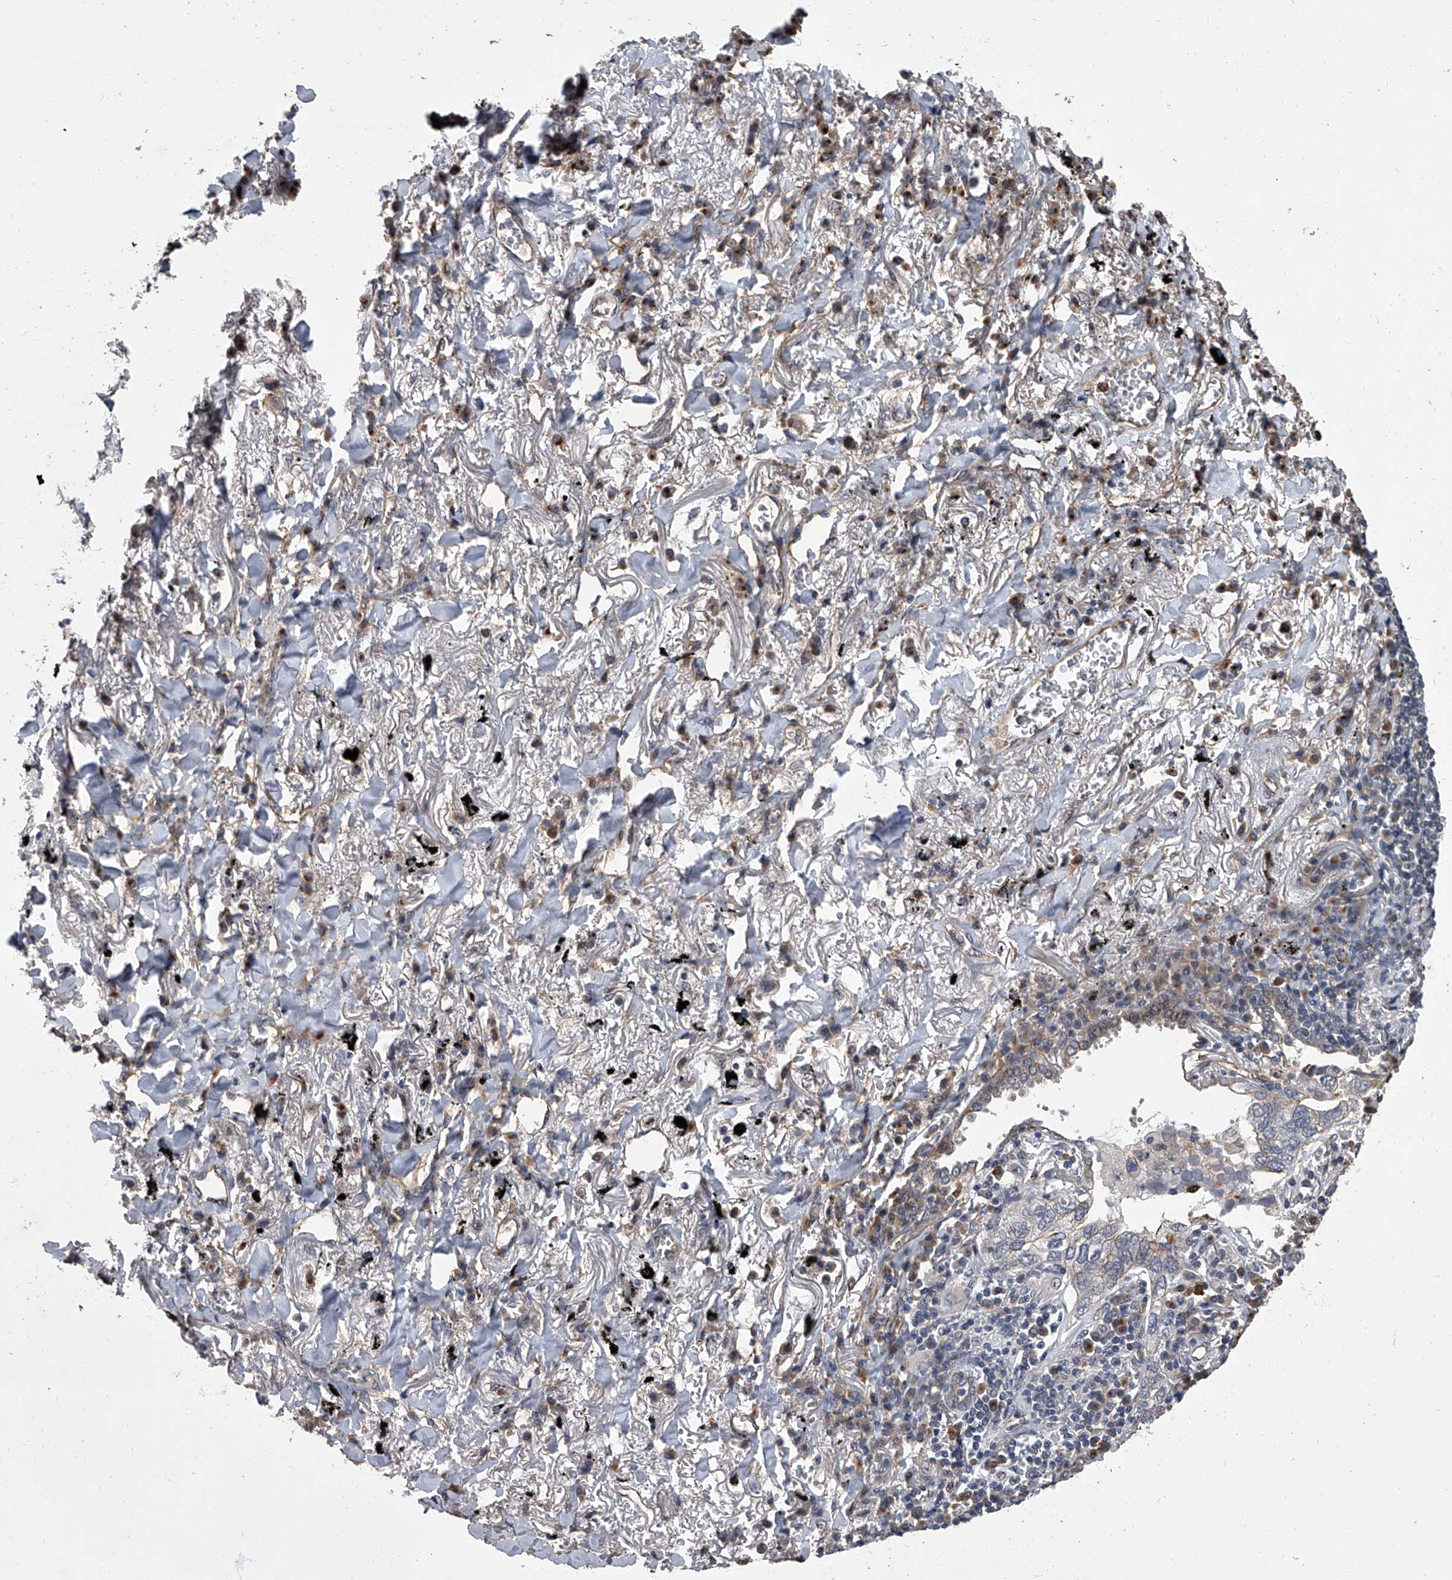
{"staining": {"intensity": "negative", "quantity": "none", "location": "none"}, "tissue": "lung cancer", "cell_type": "Tumor cells", "image_type": "cancer", "snomed": [{"axis": "morphology", "description": "Adenocarcinoma, NOS"}, {"axis": "topography", "description": "Lung"}], "caption": "This is an IHC image of human lung cancer (adenocarcinoma). There is no positivity in tumor cells.", "gene": "SIRT4", "patient": {"sex": "male", "age": 65}}